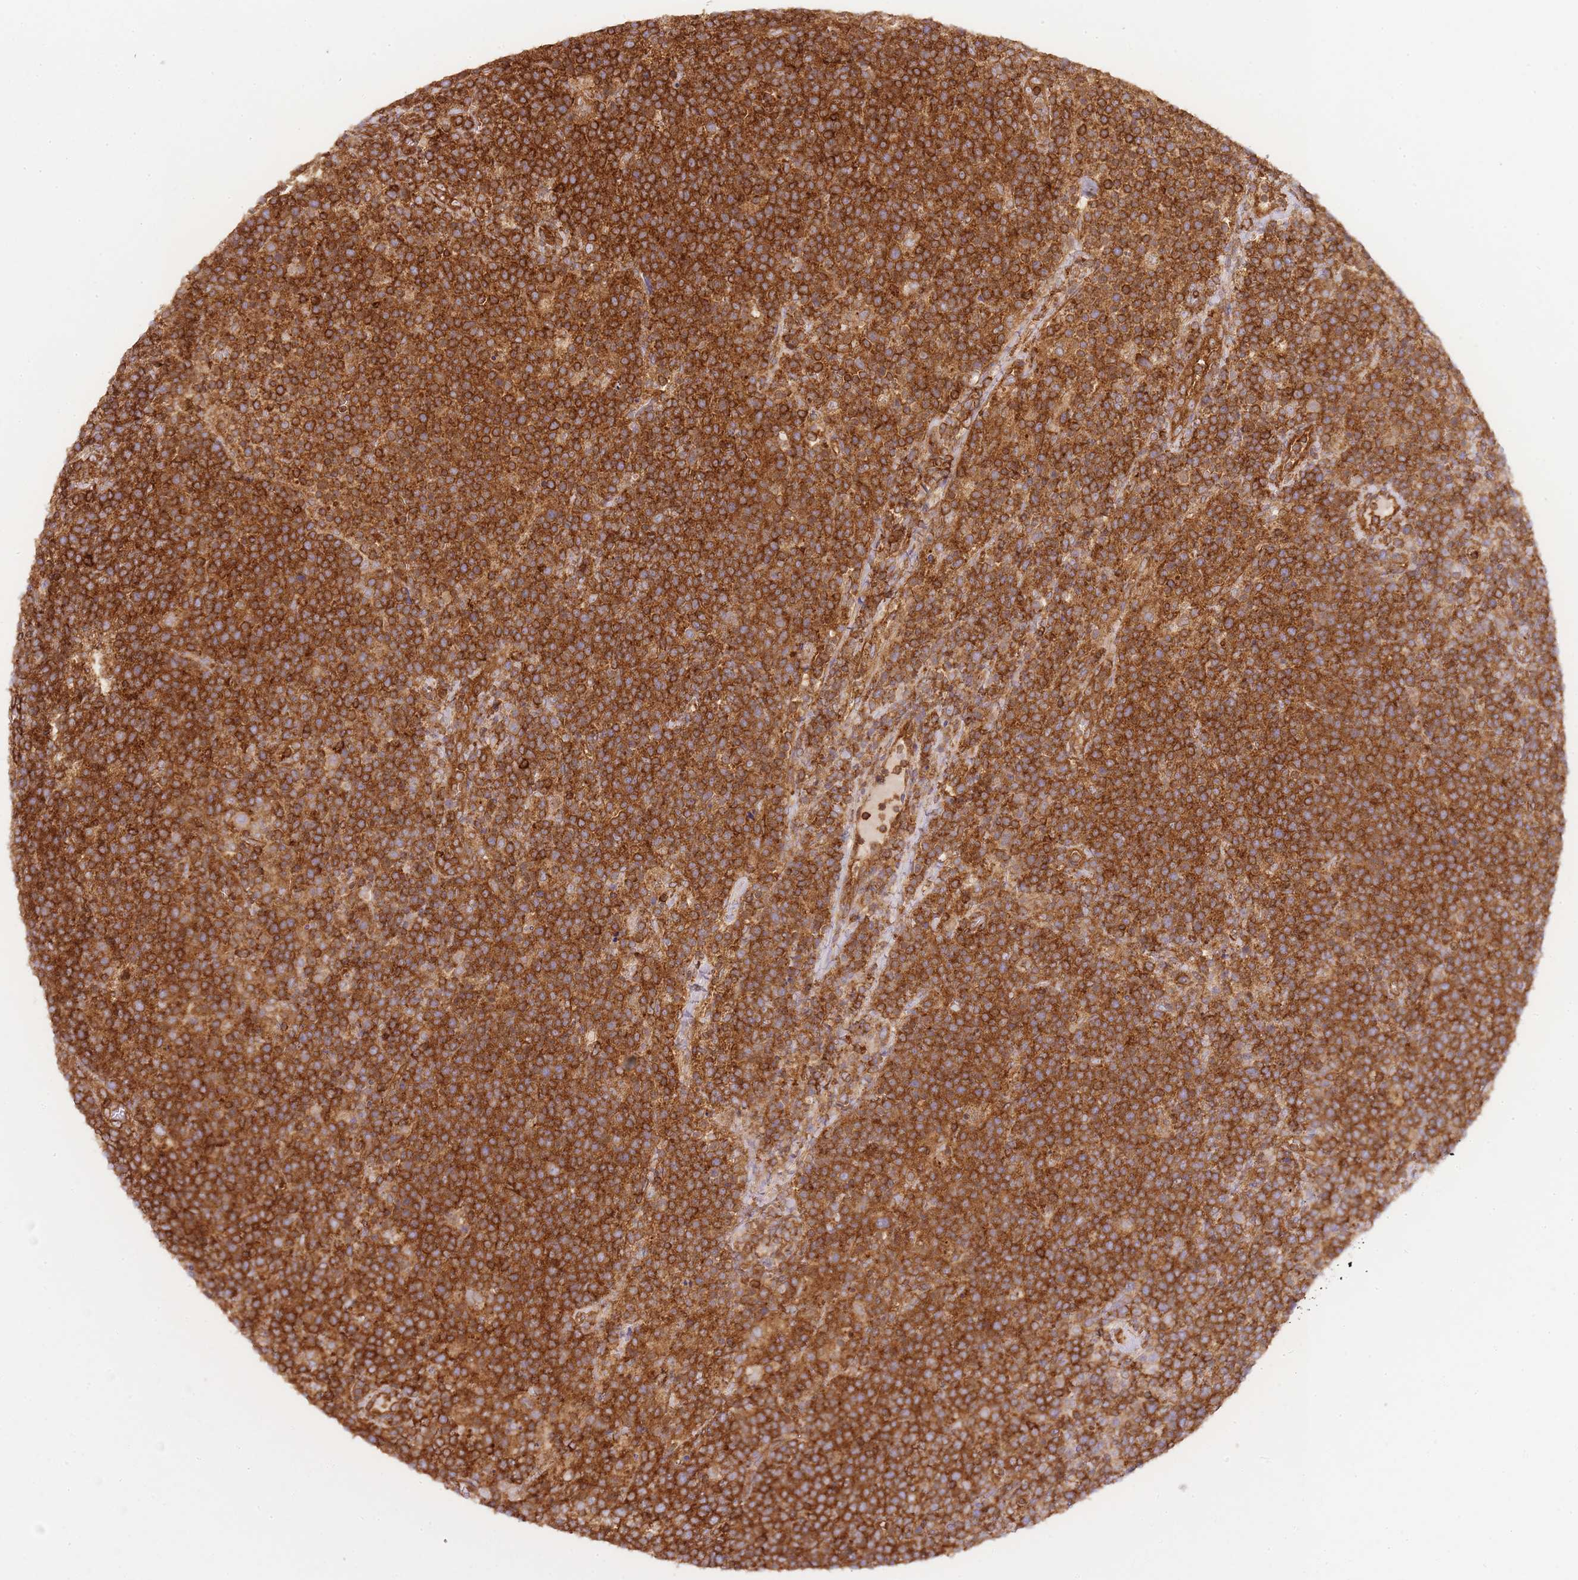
{"staining": {"intensity": "strong", "quantity": ">75%", "location": "cytoplasmic/membranous"}, "tissue": "lymphoma", "cell_type": "Tumor cells", "image_type": "cancer", "snomed": [{"axis": "morphology", "description": "Malignant lymphoma, non-Hodgkin's type, High grade"}, {"axis": "topography", "description": "Lymph node"}], "caption": "This is an image of immunohistochemistry (IHC) staining of high-grade malignant lymphoma, non-Hodgkin's type, which shows strong positivity in the cytoplasmic/membranous of tumor cells.", "gene": "MSN", "patient": {"sex": "male", "age": 61}}